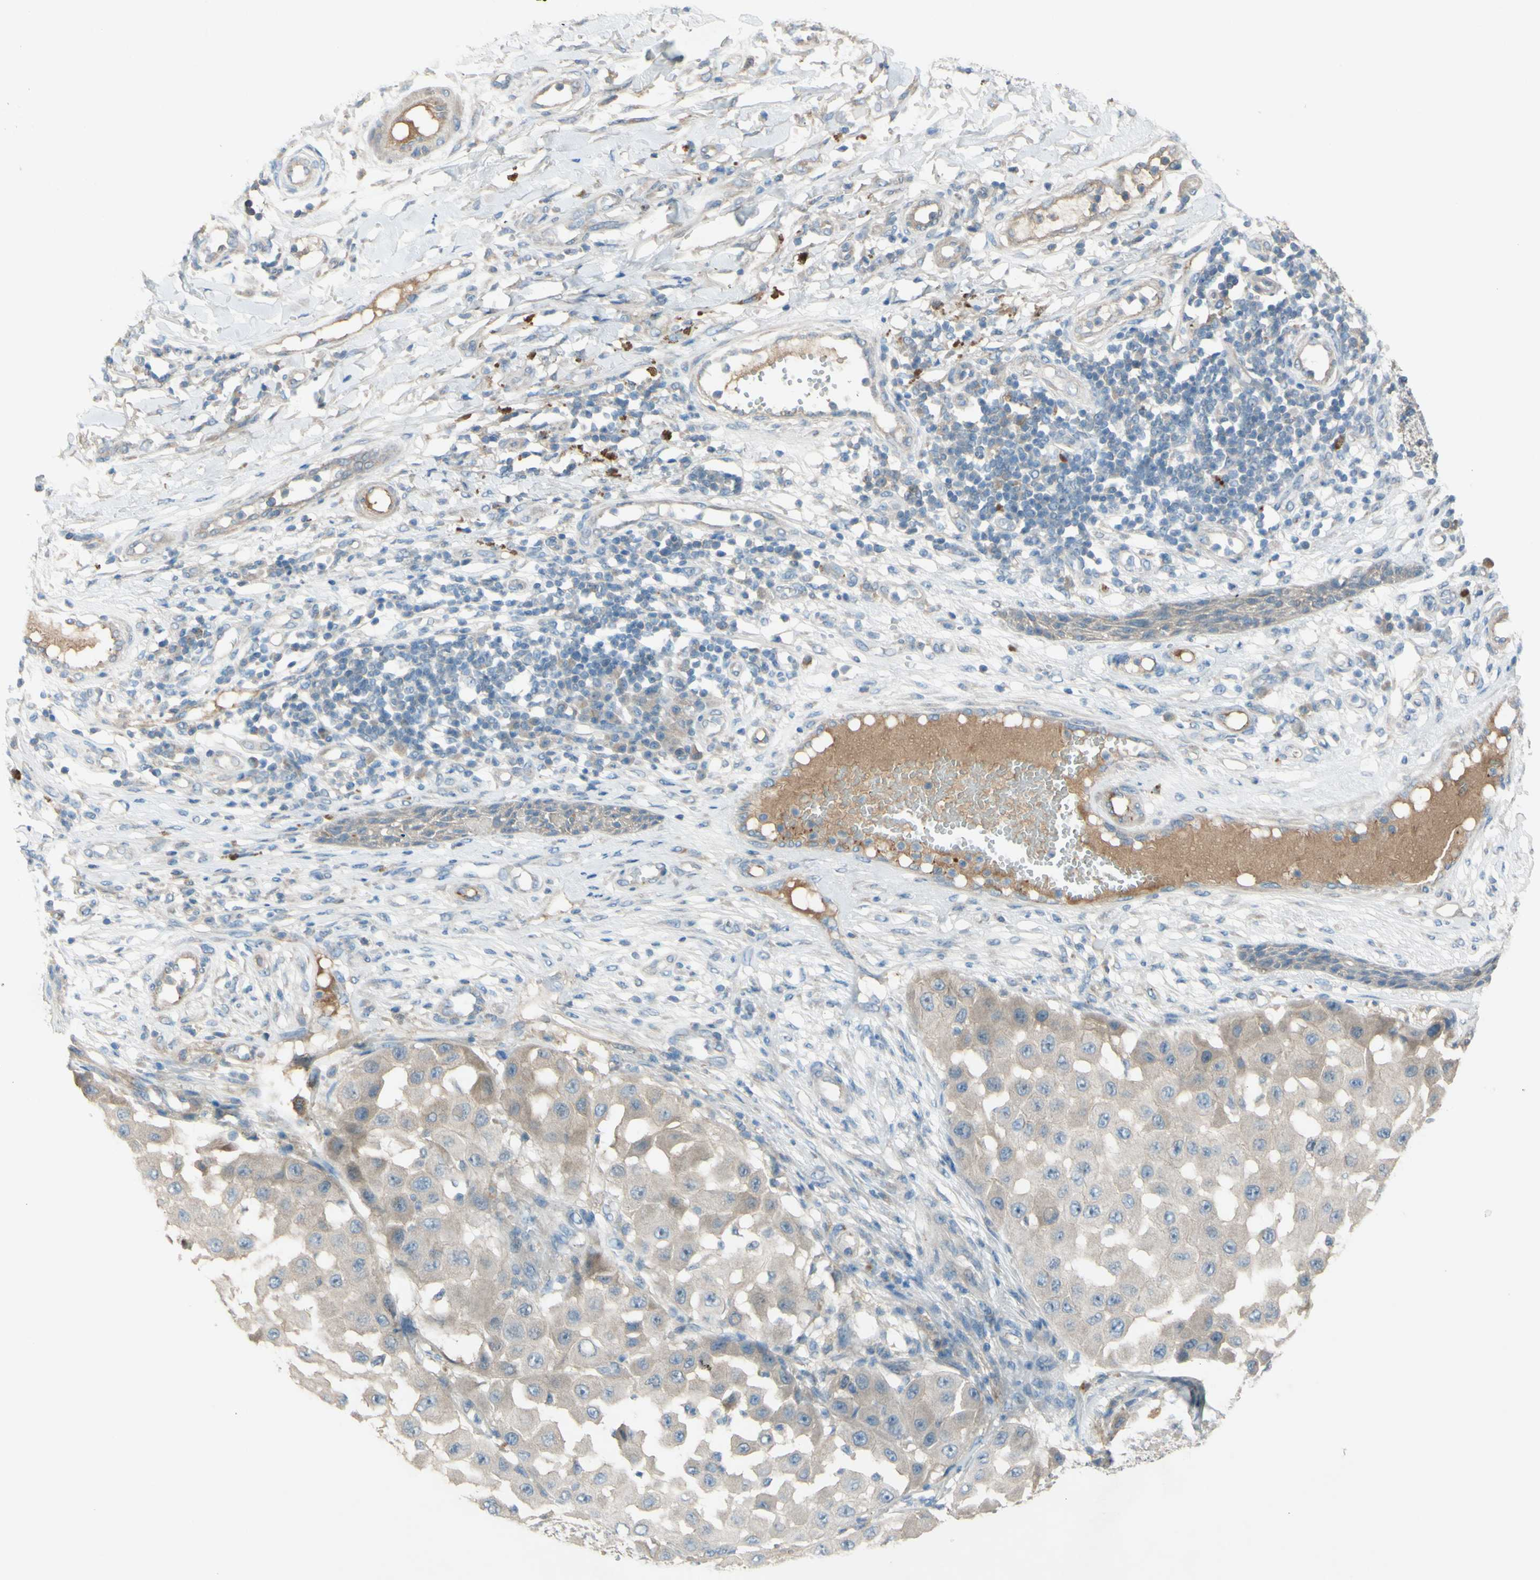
{"staining": {"intensity": "negative", "quantity": "none", "location": "none"}, "tissue": "melanoma", "cell_type": "Tumor cells", "image_type": "cancer", "snomed": [{"axis": "morphology", "description": "Malignant melanoma, NOS"}, {"axis": "topography", "description": "Skin"}], "caption": "High power microscopy image of an immunohistochemistry (IHC) histopathology image of melanoma, revealing no significant expression in tumor cells.", "gene": "ATRN", "patient": {"sex": "female", "age": 81}}